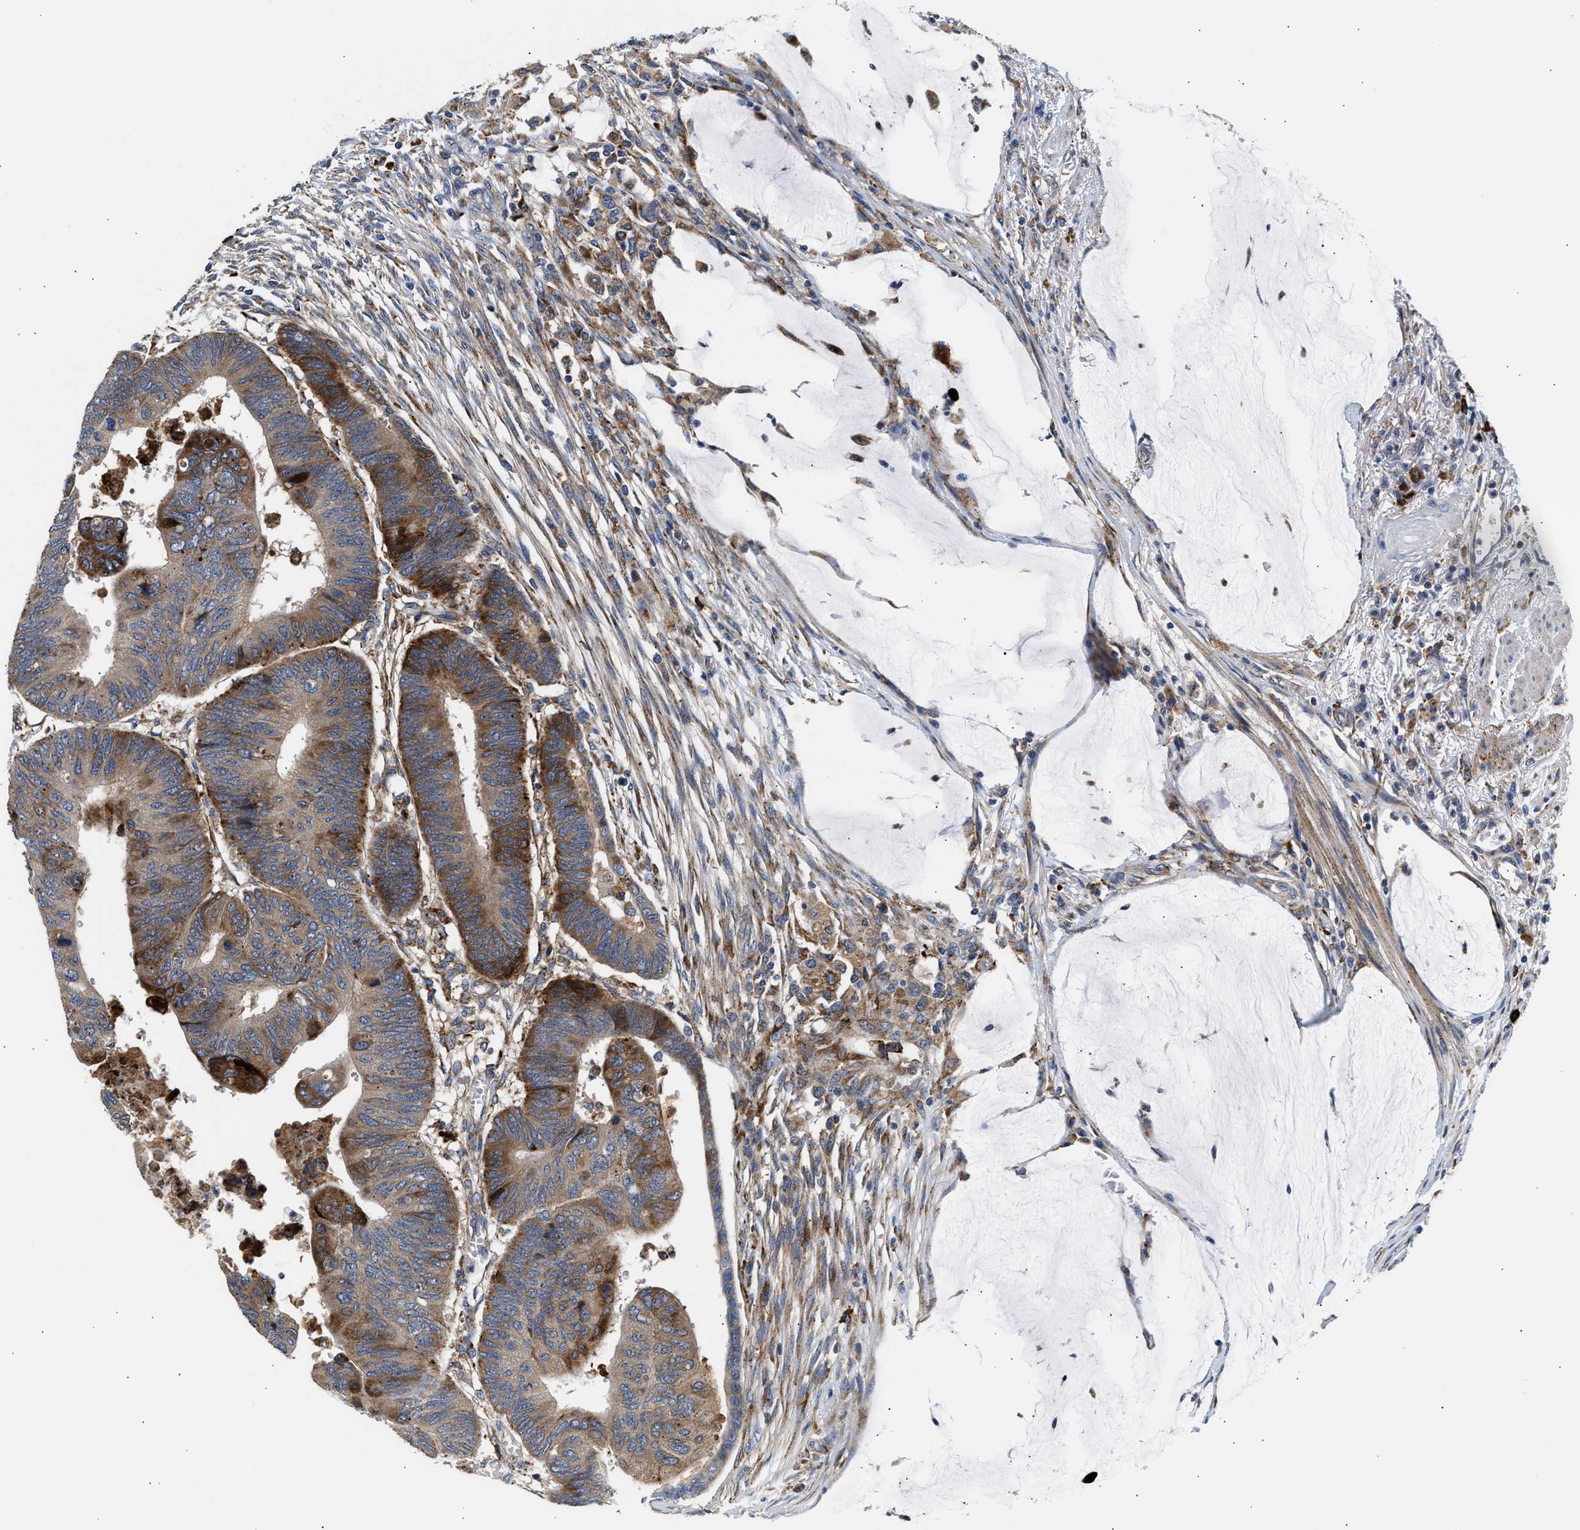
{"staining": {"intensity": "moderate", "quantity": ">75%", "location": "cytoplasmic/membranous"}, "tissue": "colorectal cancer", "cell_type": "Tumor cells", "image_type": "cancer", "snomed": [{"axis": "morphology", "description": "Normal tissue, NOS"}, {"axis": "morphology", "description": "Adenocarcinoma, NOS"}, {"axis": "topography", "description": "Rectum"}, {"axis": "topography", "description": "Peripheral nerve tissue"}], "caption": "Moderate cytoplasmic/membranous positivity for a protein is present in about >75% of tumor cells of colorectal cancer using immunohistochemistry (IHC).", "gene": "AMZ1", "patient": {"sex": "male", "age": 92}}